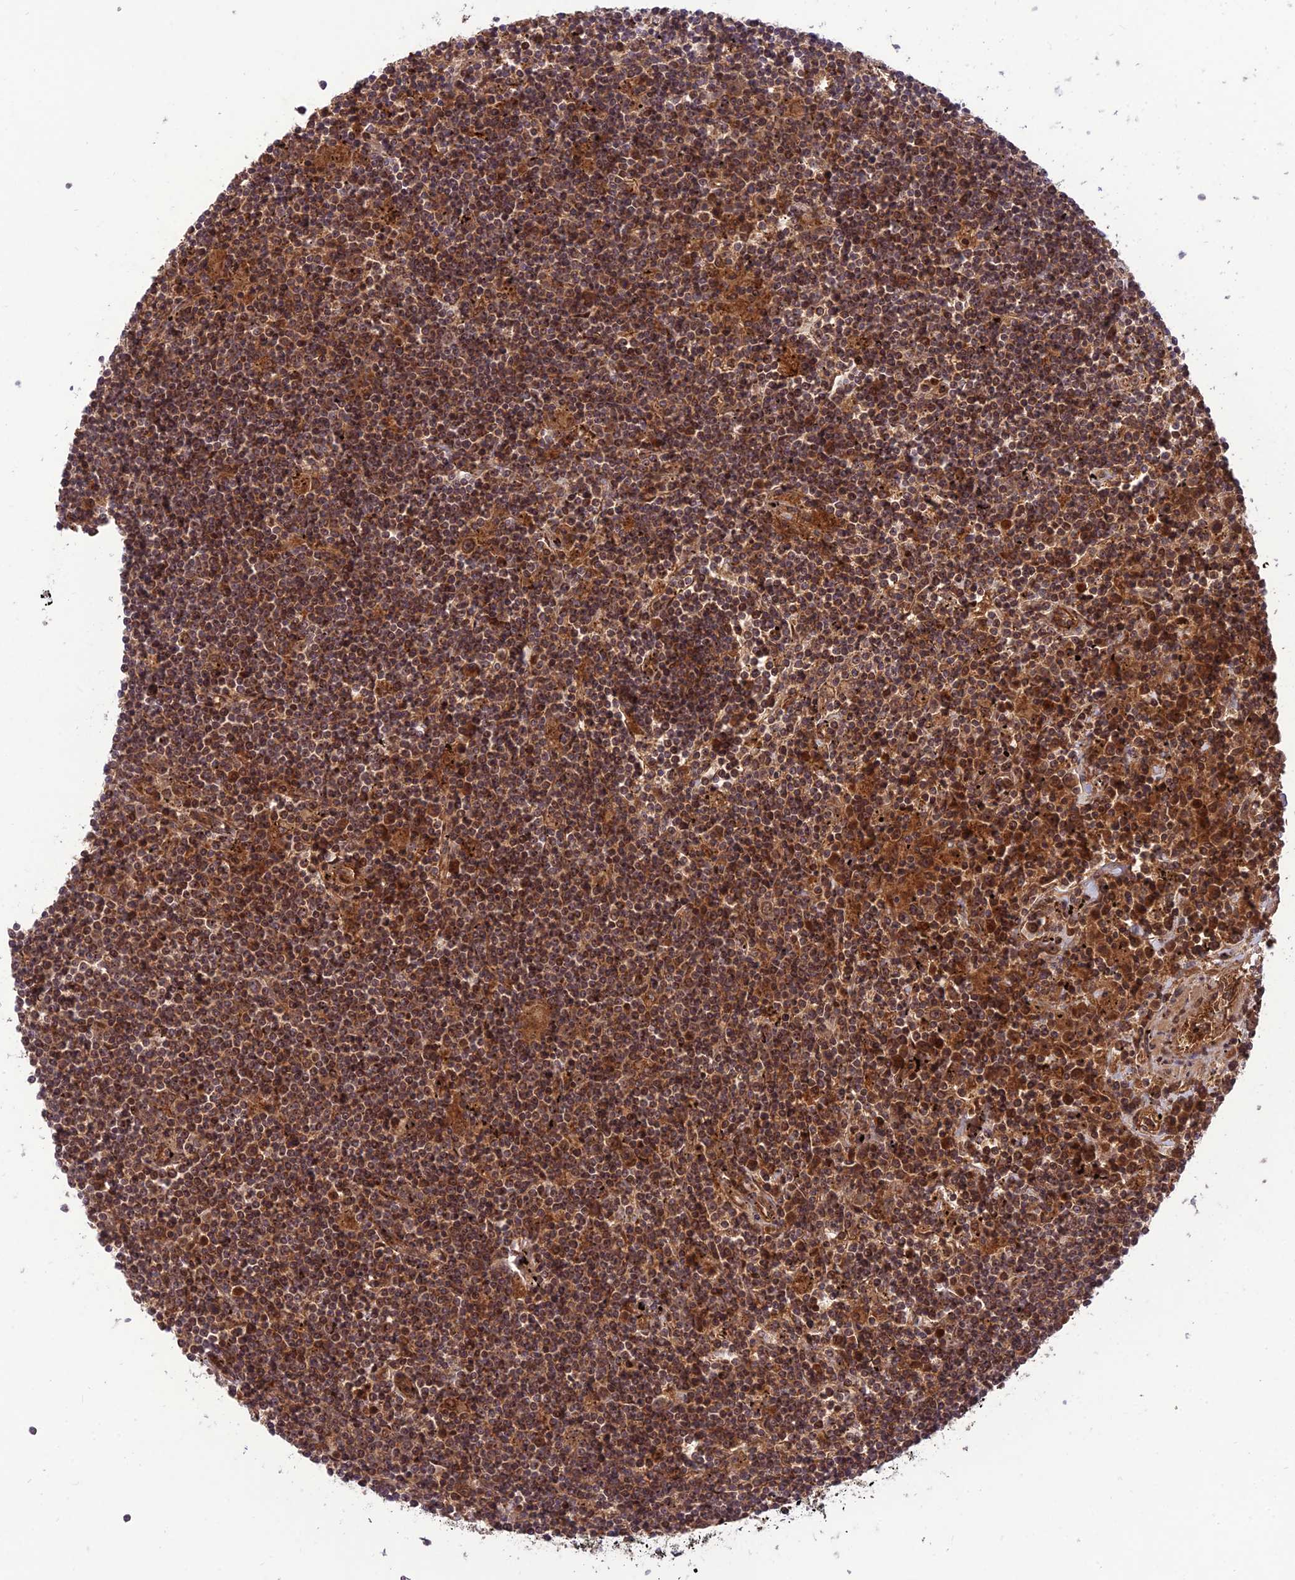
{"staining": {"intensity": "moderate", "quantity": ">75%", "location": "cytoplasmic/membranous,nuclear"}, "tissue": "lymphoma", "cell_type": "Tumor cells", "image_type": "cancer", "snomed": [{"axis": "morphology", "description": "Malignant lymphoma, non-Hodgkin's type, Low grade"}, {"axis": "topography", "description": "Spleen"}], "caption": "Tumor cells reveal moderate cytoplasmic/membranous and nuclear expression in about >75% of cells in lymphoma. (brown staining indicates protein expression, while blue staining denotes nuclei).", "gene": "NDUFC1", "patient": {"sex": "male", "age": 76}}